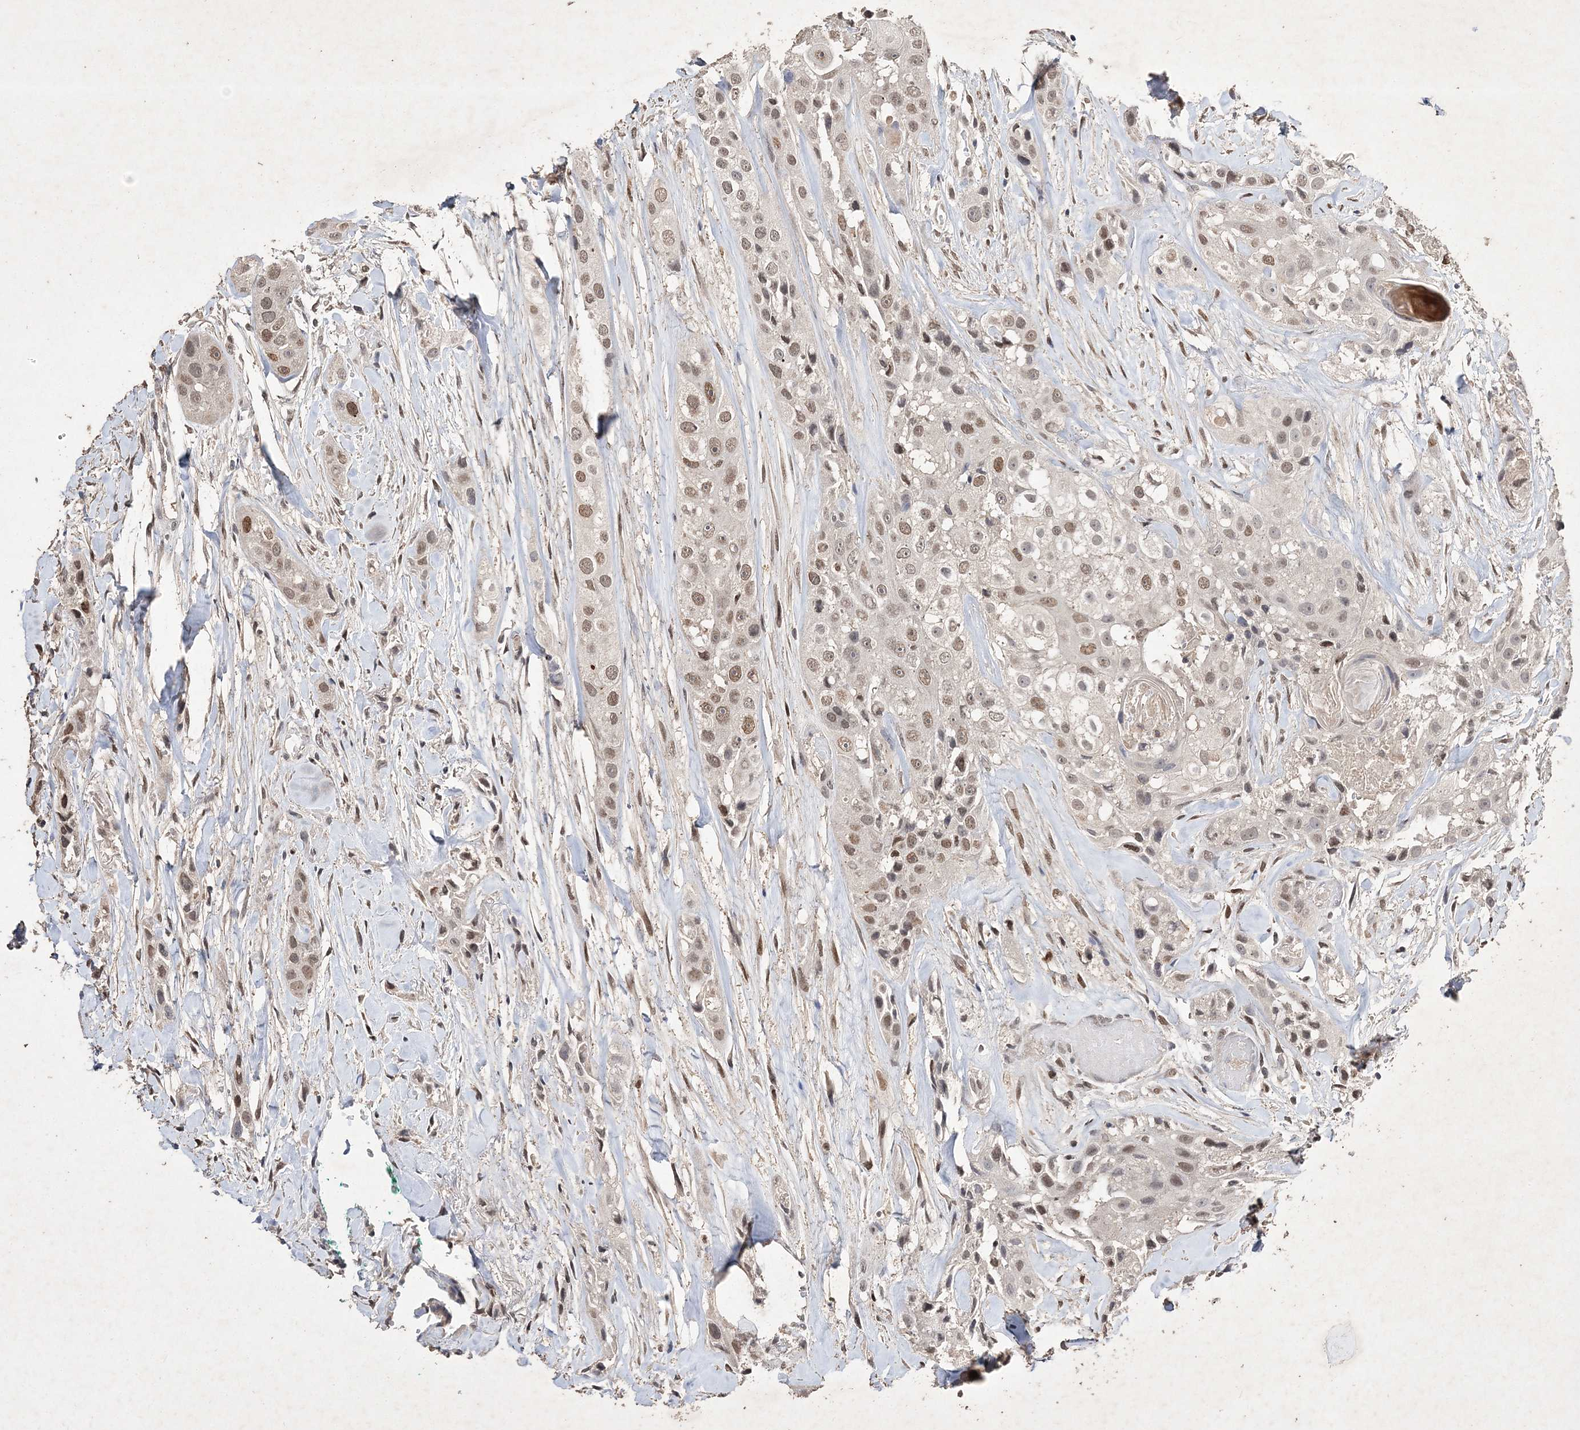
{"staining": {"intensity": "moderate", "quantity": ">75%", "location": "nuclear"}, "tissue": "head and neck cancer", "cell_type": "Tumor cells", "image_type": "cancer", "snomed": [{"axis": "morphology", "description": "Normal tissue, NOS"}, {"axis": "morphology", "description": "Squamous cell carcinoma, NOS"}, {"axis": "topography", "description": "Skeletal muscle"}, {"axis": "topography", "description": "Head-Neck"}], "caption": "Human squamous cell carcinoma (head and neck) stained with a brown dye shows moderate nuclear positive staining in about >75% of tumor cells.", "gene": "C3orf38", "patient": {"sex": "male", "age": 51}}